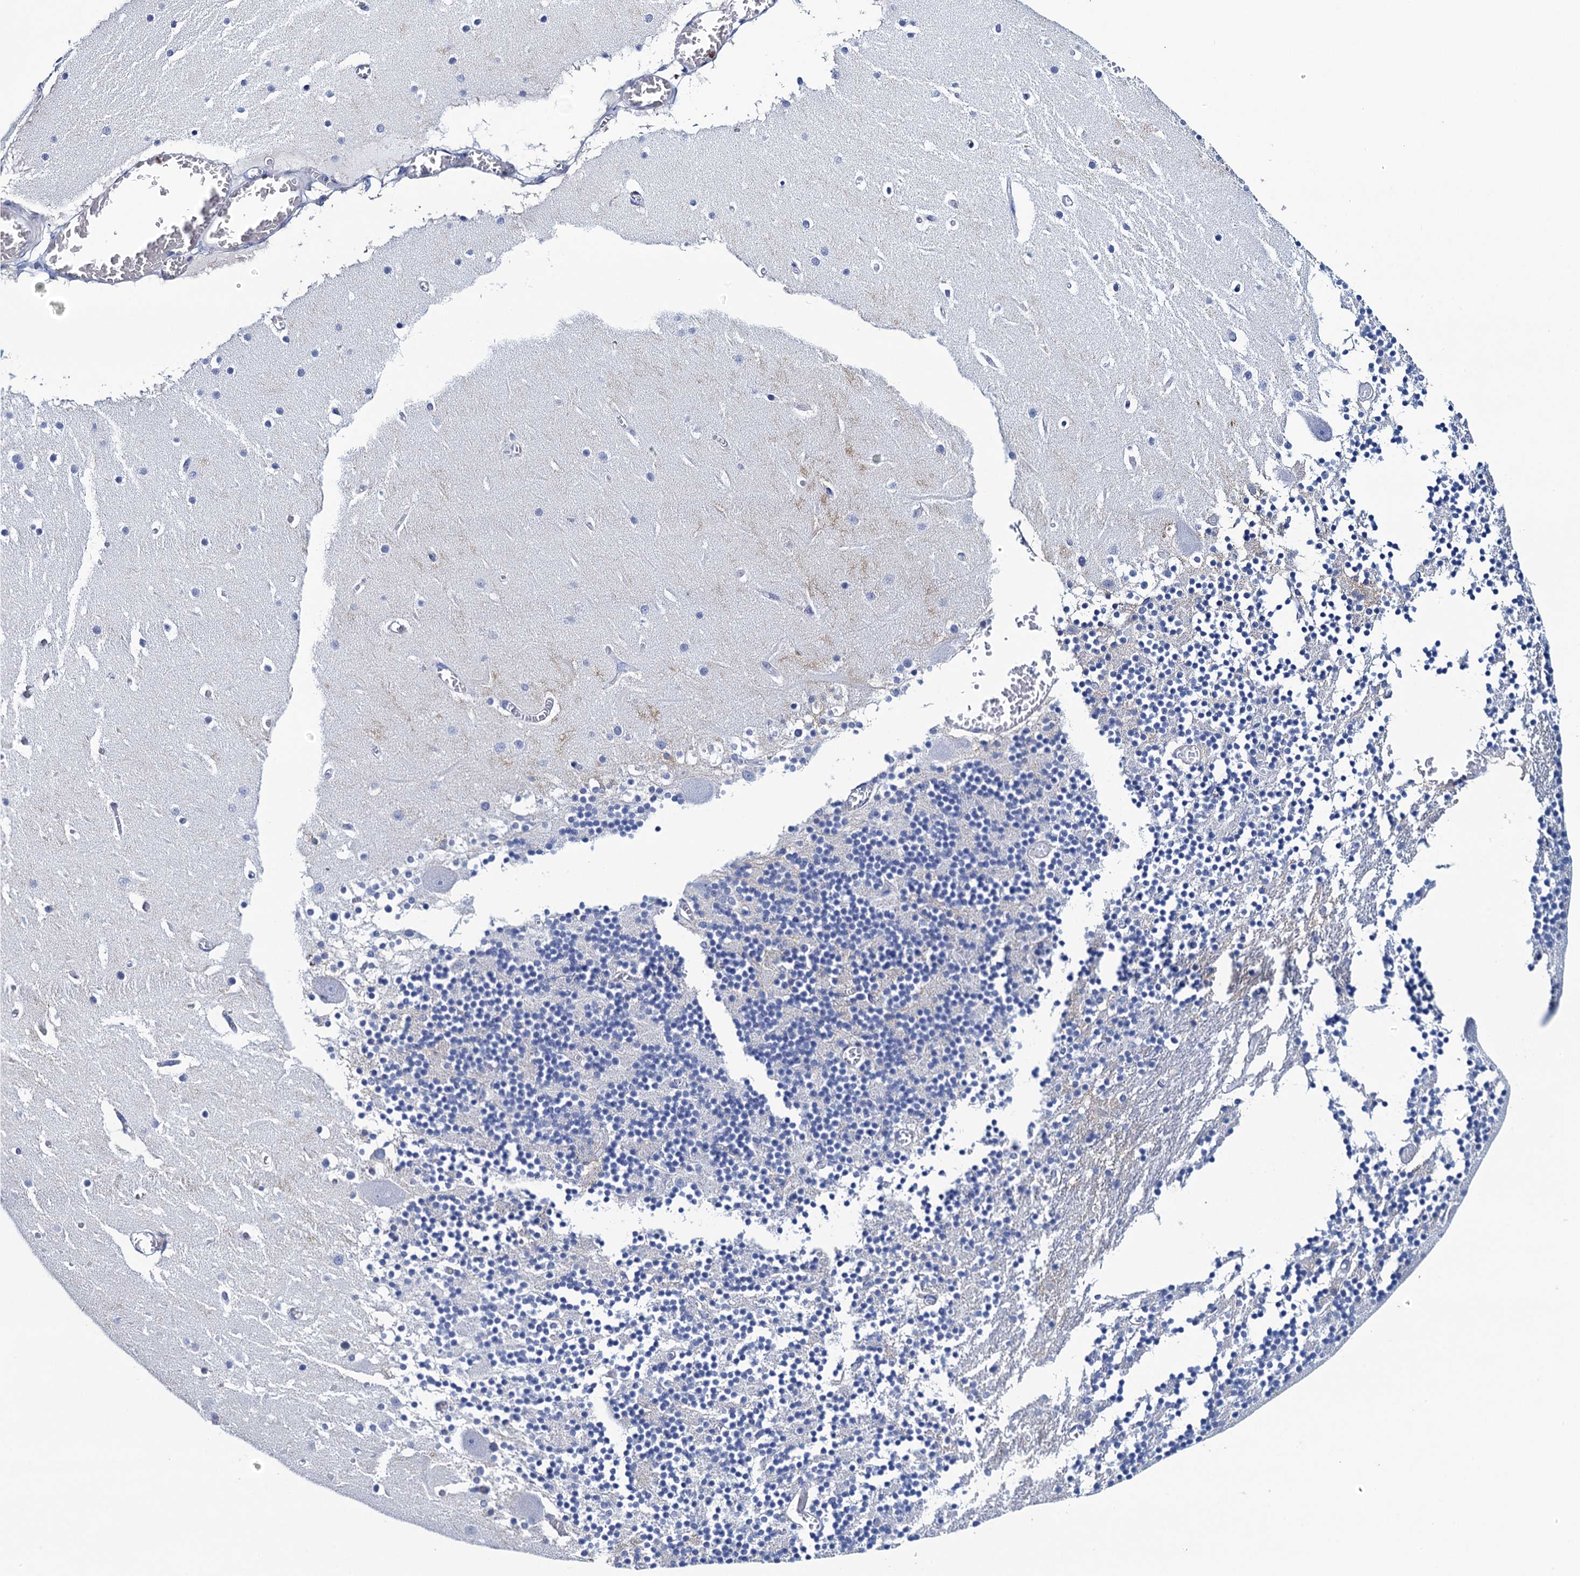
{"staining": {"intensity": "negative", "quantity": "none", "location": "none"}, "tissue": "cerebellum", "cell_type": "Cells in granular layer", "image_type": "normal", "snomed": [{"axis": "morphology", "description": "Normal tissue, NOS"}, {"axis": "topography", "description": "Cerebellum"}], "caption": "This image is of unremarkable cerebellum stained with immunohistochemistry to label a protein in brown with the nuclei are counter-stained blue. There is no expression in cells in granular layer.", "gene": "RHCG", "patient": {"sex": "female", "age": 28}}